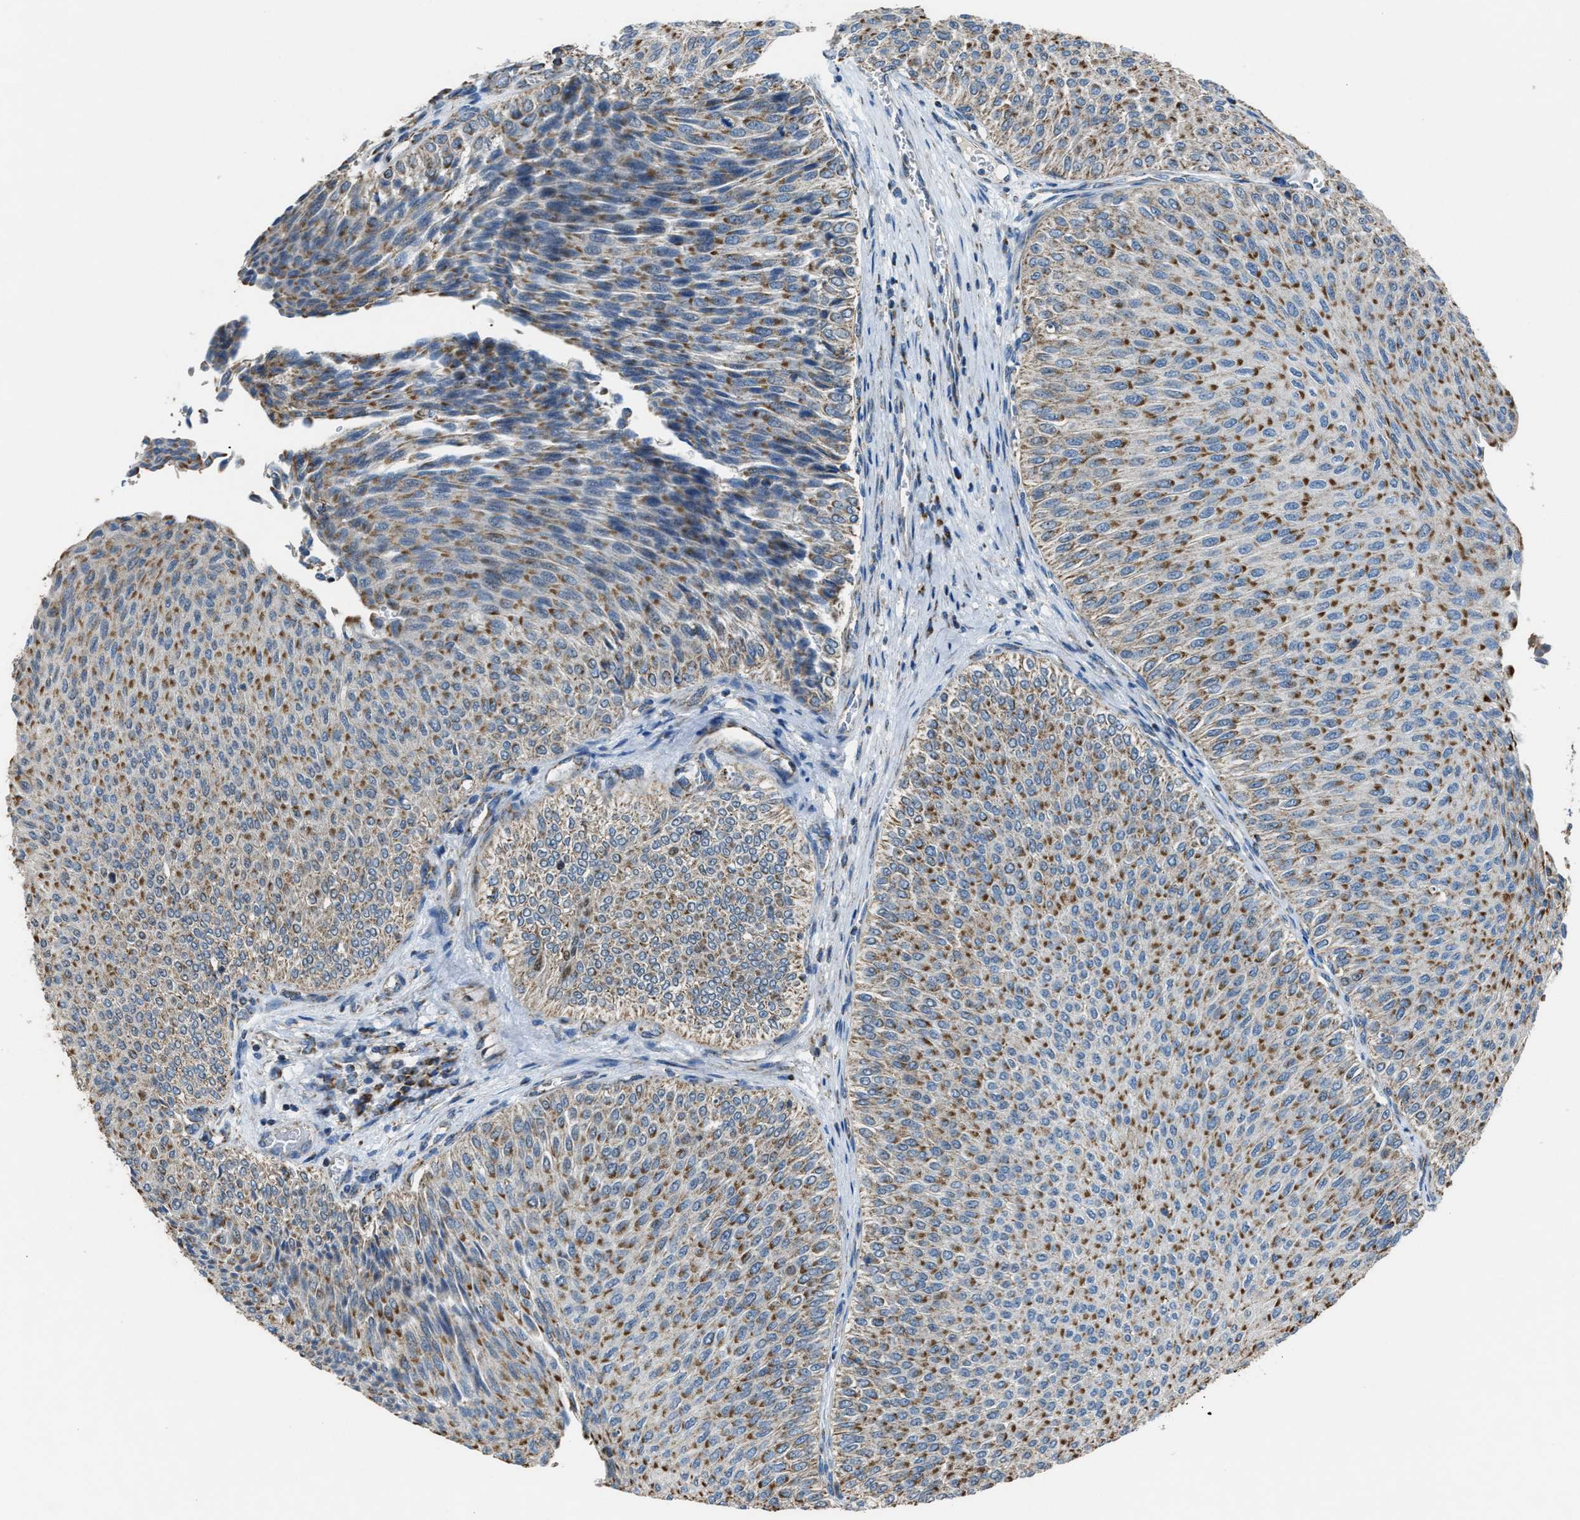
{"staining": {"intensity": "moderate", "quantity": ">75%", "location": "cytoplasmic/membranous"}, "tissue": "urothelial cancer", "cell_type": "Tumor cells", "image_type": "cancer", "snomed": [{"axis": "morphology", "description": "Urothelial carcinoma, Low grade"}, {"axis": "topography", "description": "Urinary bladder"}], "caption": "Tumor cells demonstrate medium levels of moderate cytoplasmic/membranous staining in about >75% of cells in human low-grade urothelial carcinoma.", "gene": "SLC25A11", "patient": {"sex": "male", "age": 78}}